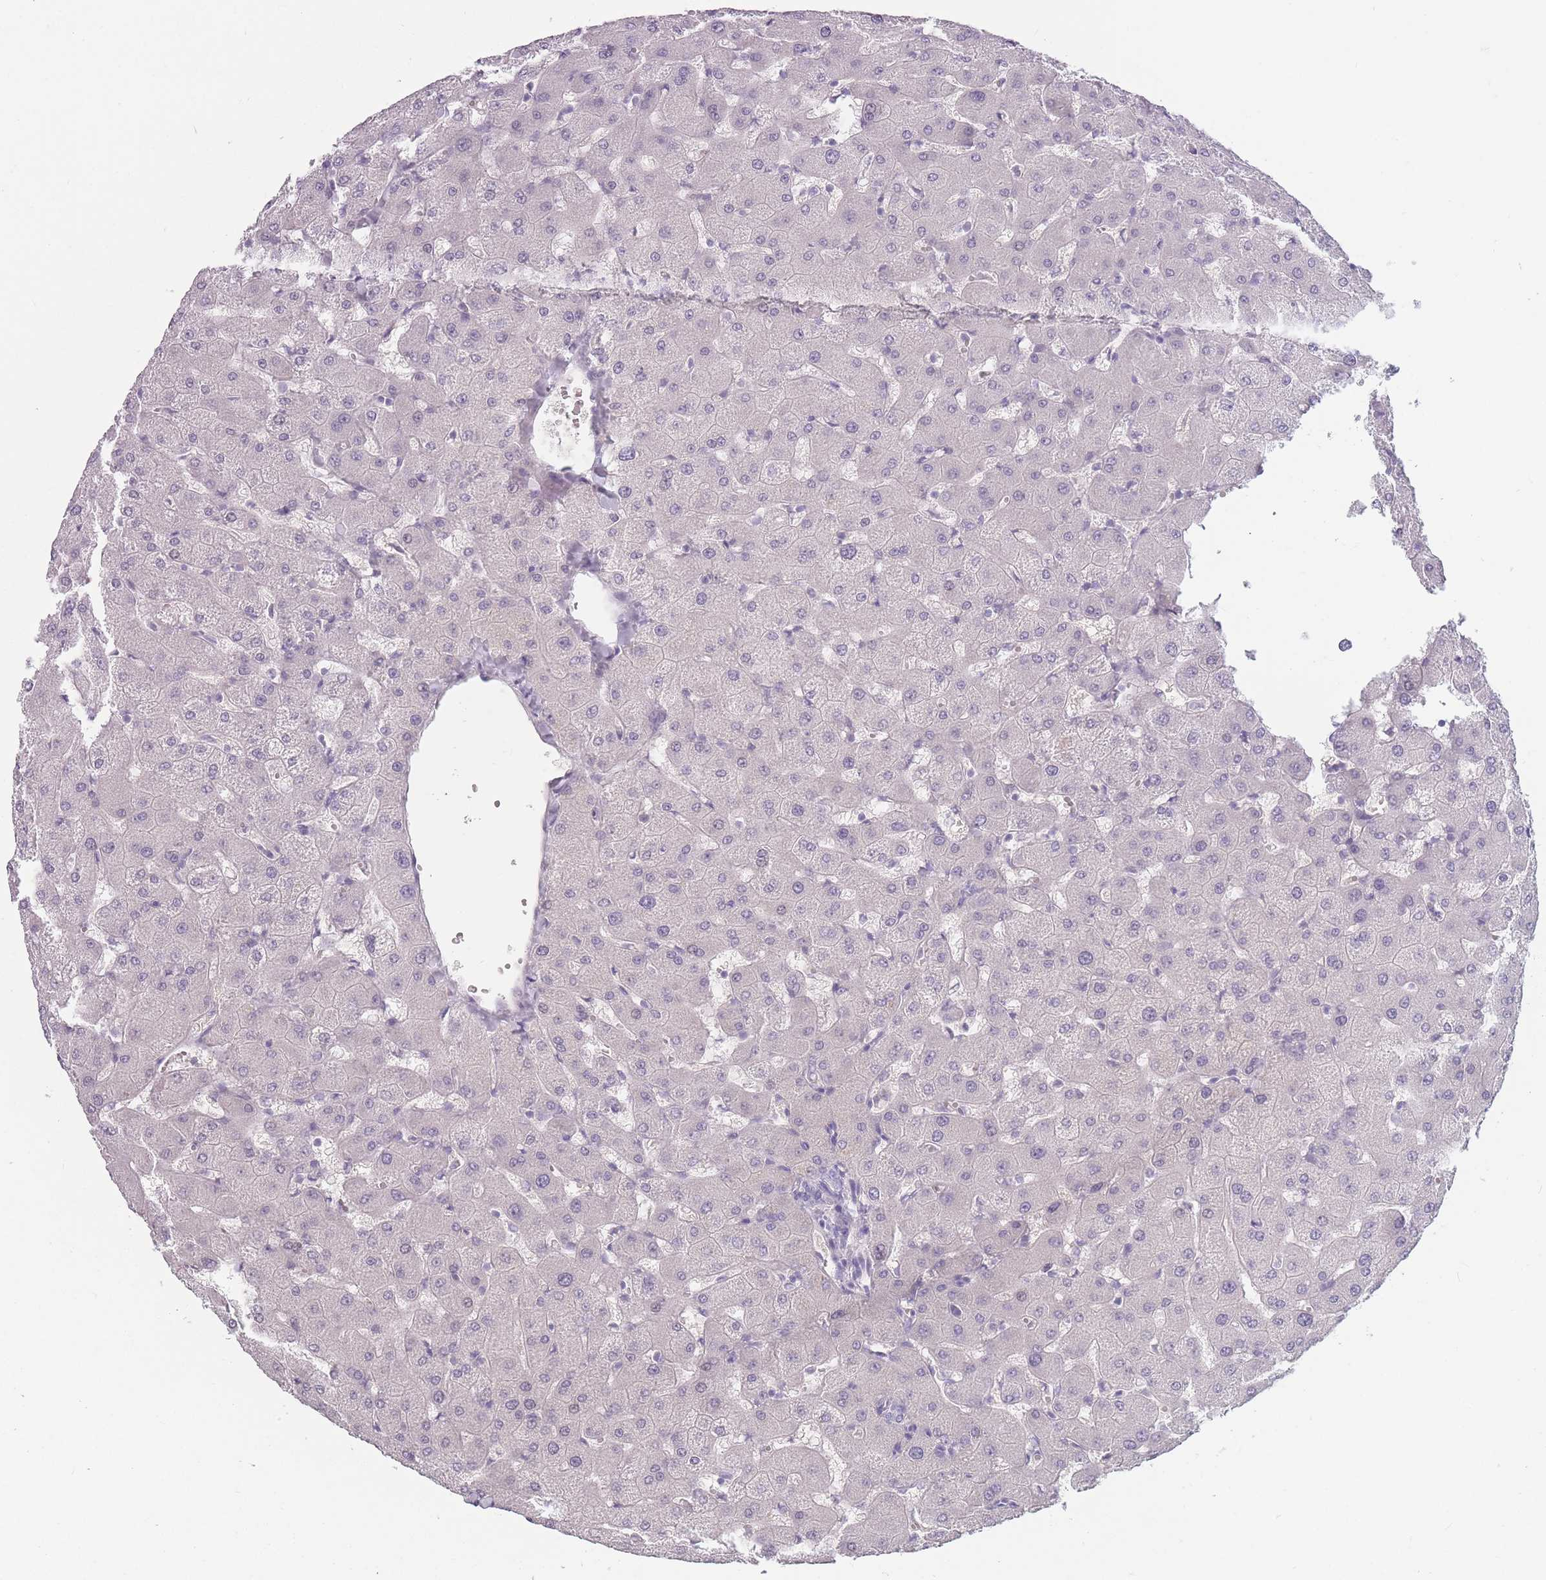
{"staining": {"intensity": "negative", "quantity": "none", "location": "none"}, "tissue": "liver", "cell_type": "Cholangiocytes", "image_type": "normal", "snomed": [{"axis": "morphology", "description": "Normal tissue, NOS"}, {"axis": "topography", "description": "Liver"}], "caption": "IHC of benign human liver displays no positivity in cholangiocytes.", "gene": "CCNO", "patient": {"sex": "female", "age": 63}}